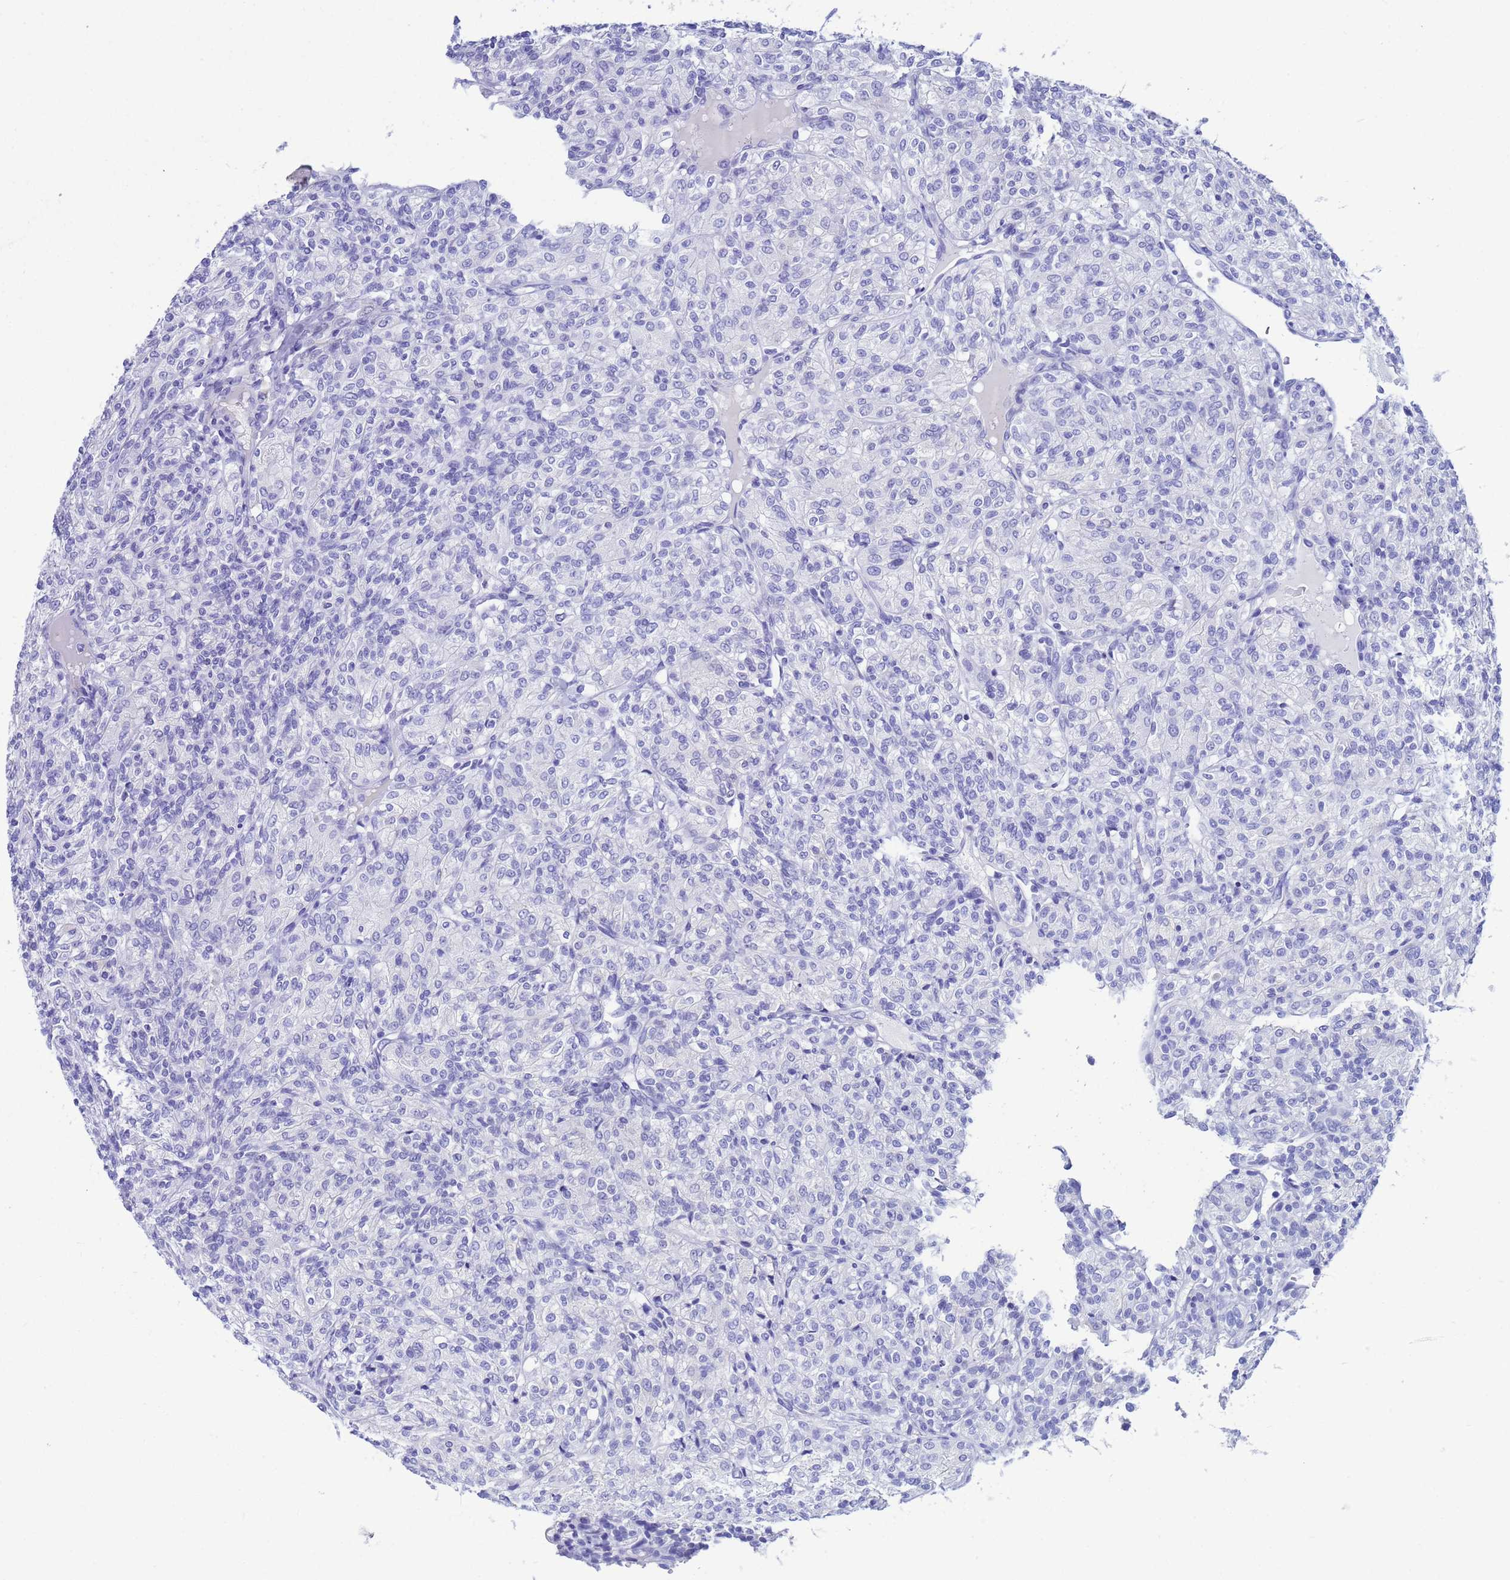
{"staining": {"intensity": "negative", "quantity": "none", "location": "none"}, "tissue": "renal cancer", "cell_type": "Tumor cells", "image_type": "cancer", "snomed": [{"axis": "morphology", "description": "Adenocarcinoma, NOS"}, {"axis": "topography", "description": "Kidney"}], "caption": "Immunohistochemical staining of human renal adenocarcinoma displays no significant staining in tumor cells.", "gene": "AKR1C2", "patient": {"sex": "male", "age": 77}}